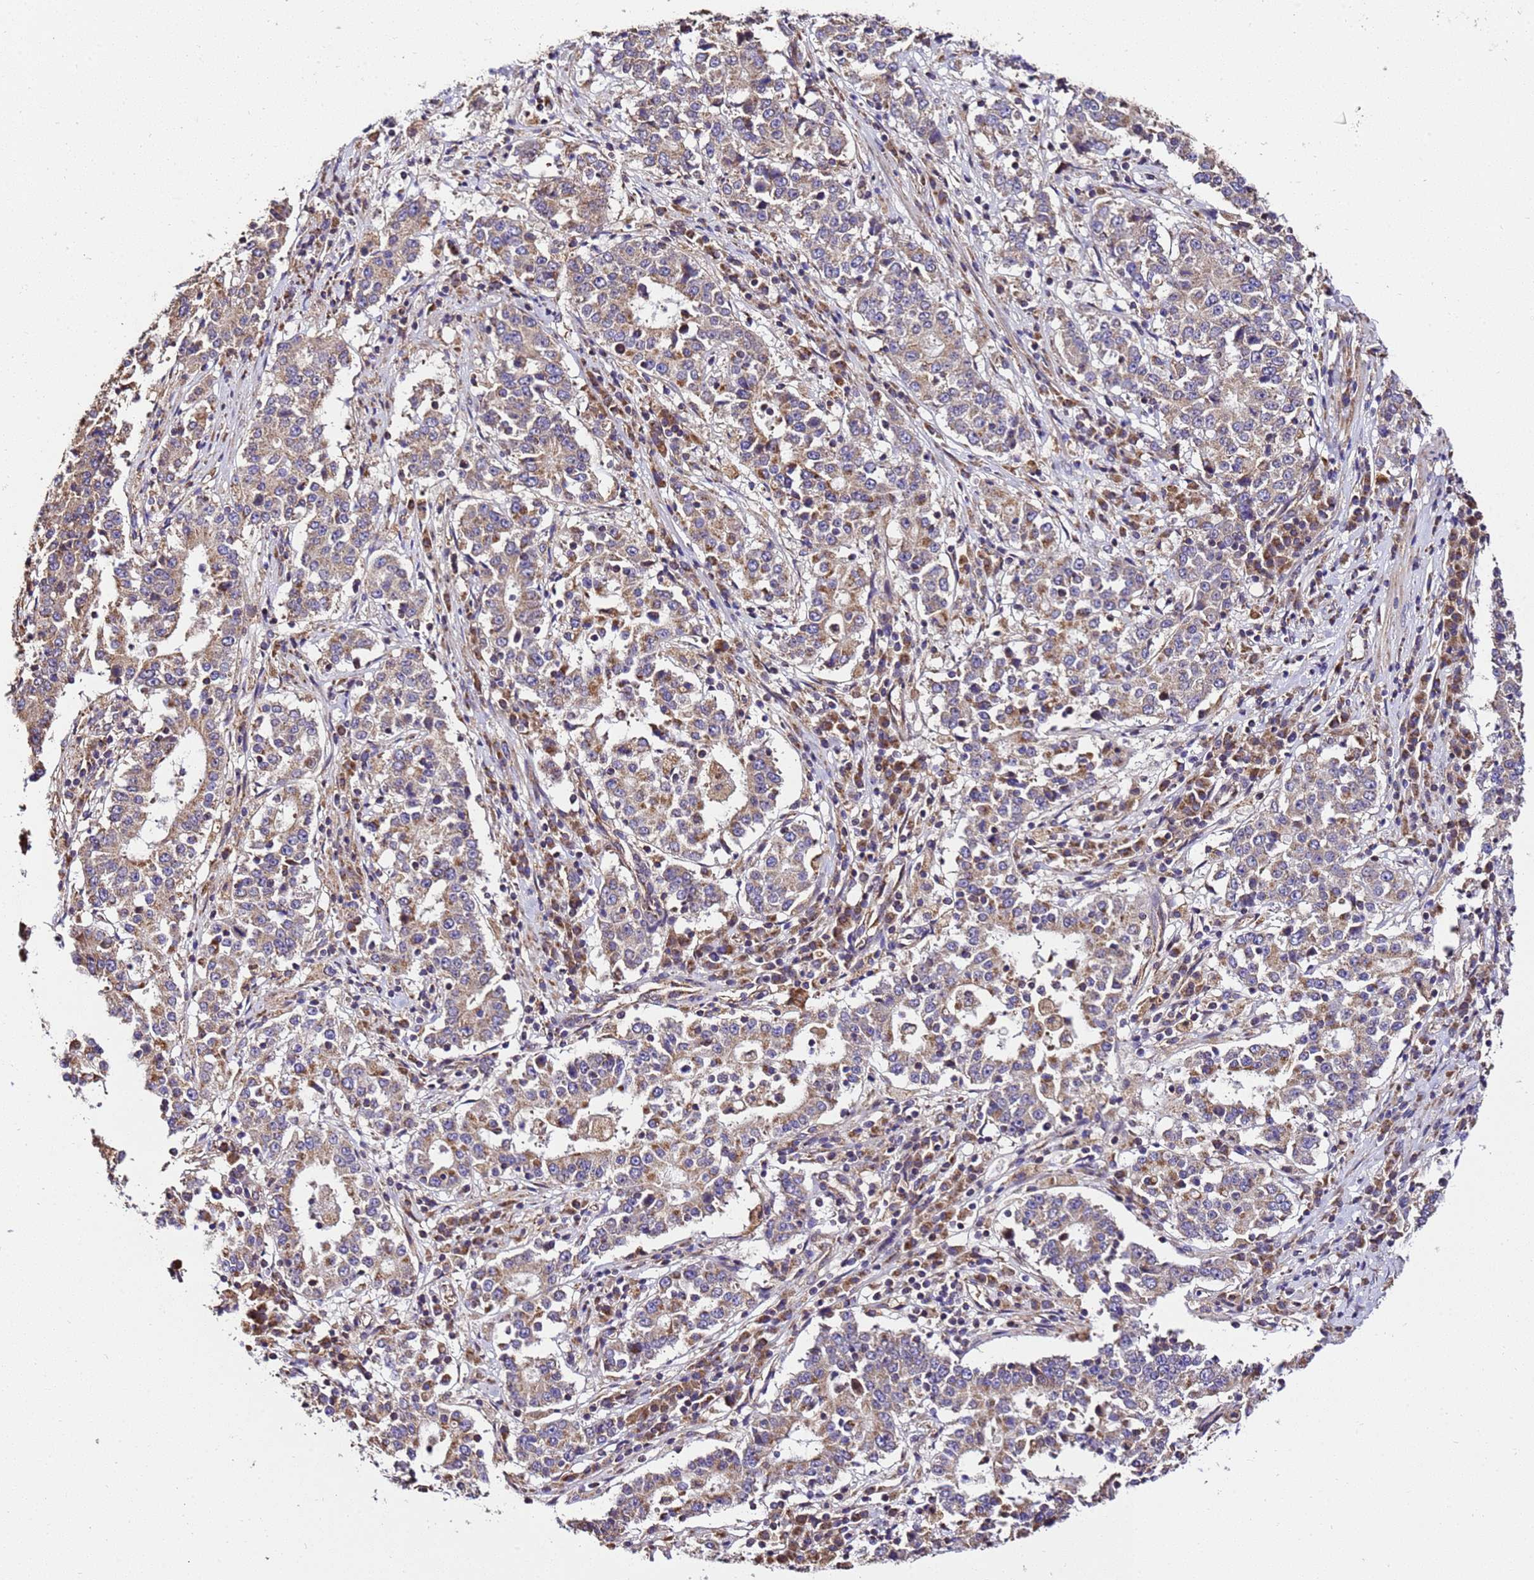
{"staining": {"intensity": "moderate", "quantity": ">75%", "location": "cytoplasmic/membranous"}, "tissue": "stomach cancer", "cell_type": "Tumor cells", "image_type": "cancer", "snomed": [{"axis": "morphology", "description": "Adenocarcinoma, NOS"}, {"axis": "topography", "description": "Stomach"}], "caption": "Tumor cells demonstrate moderate cytoplasmic/membranous positivity in about >75% of cells in stomach cancer. (DAB IHC with brightfield microscopy, high magnification).", "gene": "LRRIQ1", "patient": {"sex": "male", "age": 59}}